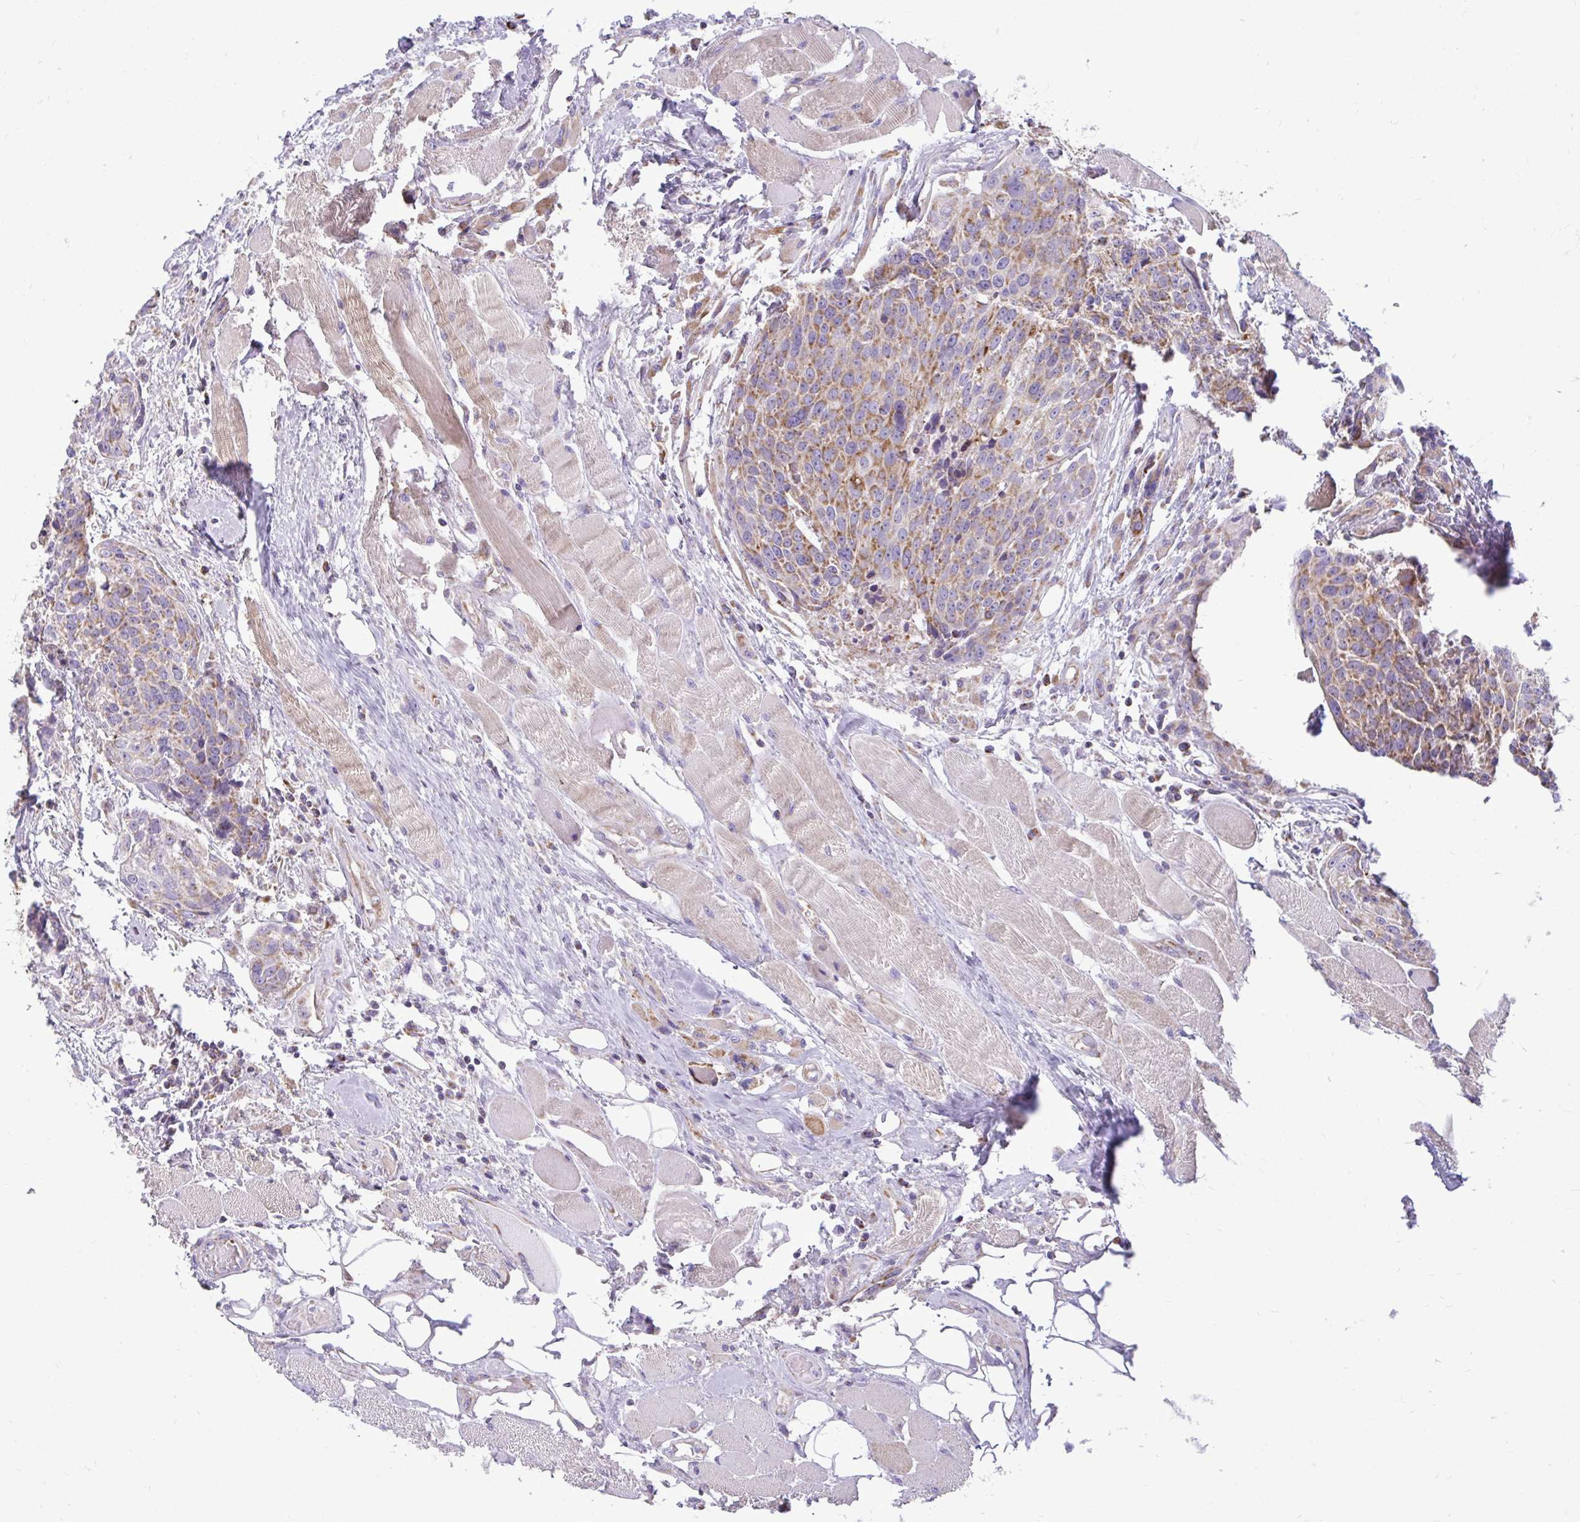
{"staining": {"intensity": "moderate", "quantity": ">75%", "location": "cytoplasmic/membranous"}, "tissue": "head and neck cancer", "cell_type": "Tumor cells", "image_type": "cancer", "snomed": [{"axis": "morphology", "description": "Squamous cell carcinoma, NOS"}, {"axis": "topography", "description": "Oral tissue"}, {"axis": "topography", "description": "Head-Neck"}], "caption": "This is an image of immunohistochemistry (IHC) staining of head and neck cancer (squamous cell carcinoma), which shows moderate positivity in the cytoplasmic/membranous of tumor cells.", "gene": "IFIT1", "patient": {"sex": "male", "age": 64}}